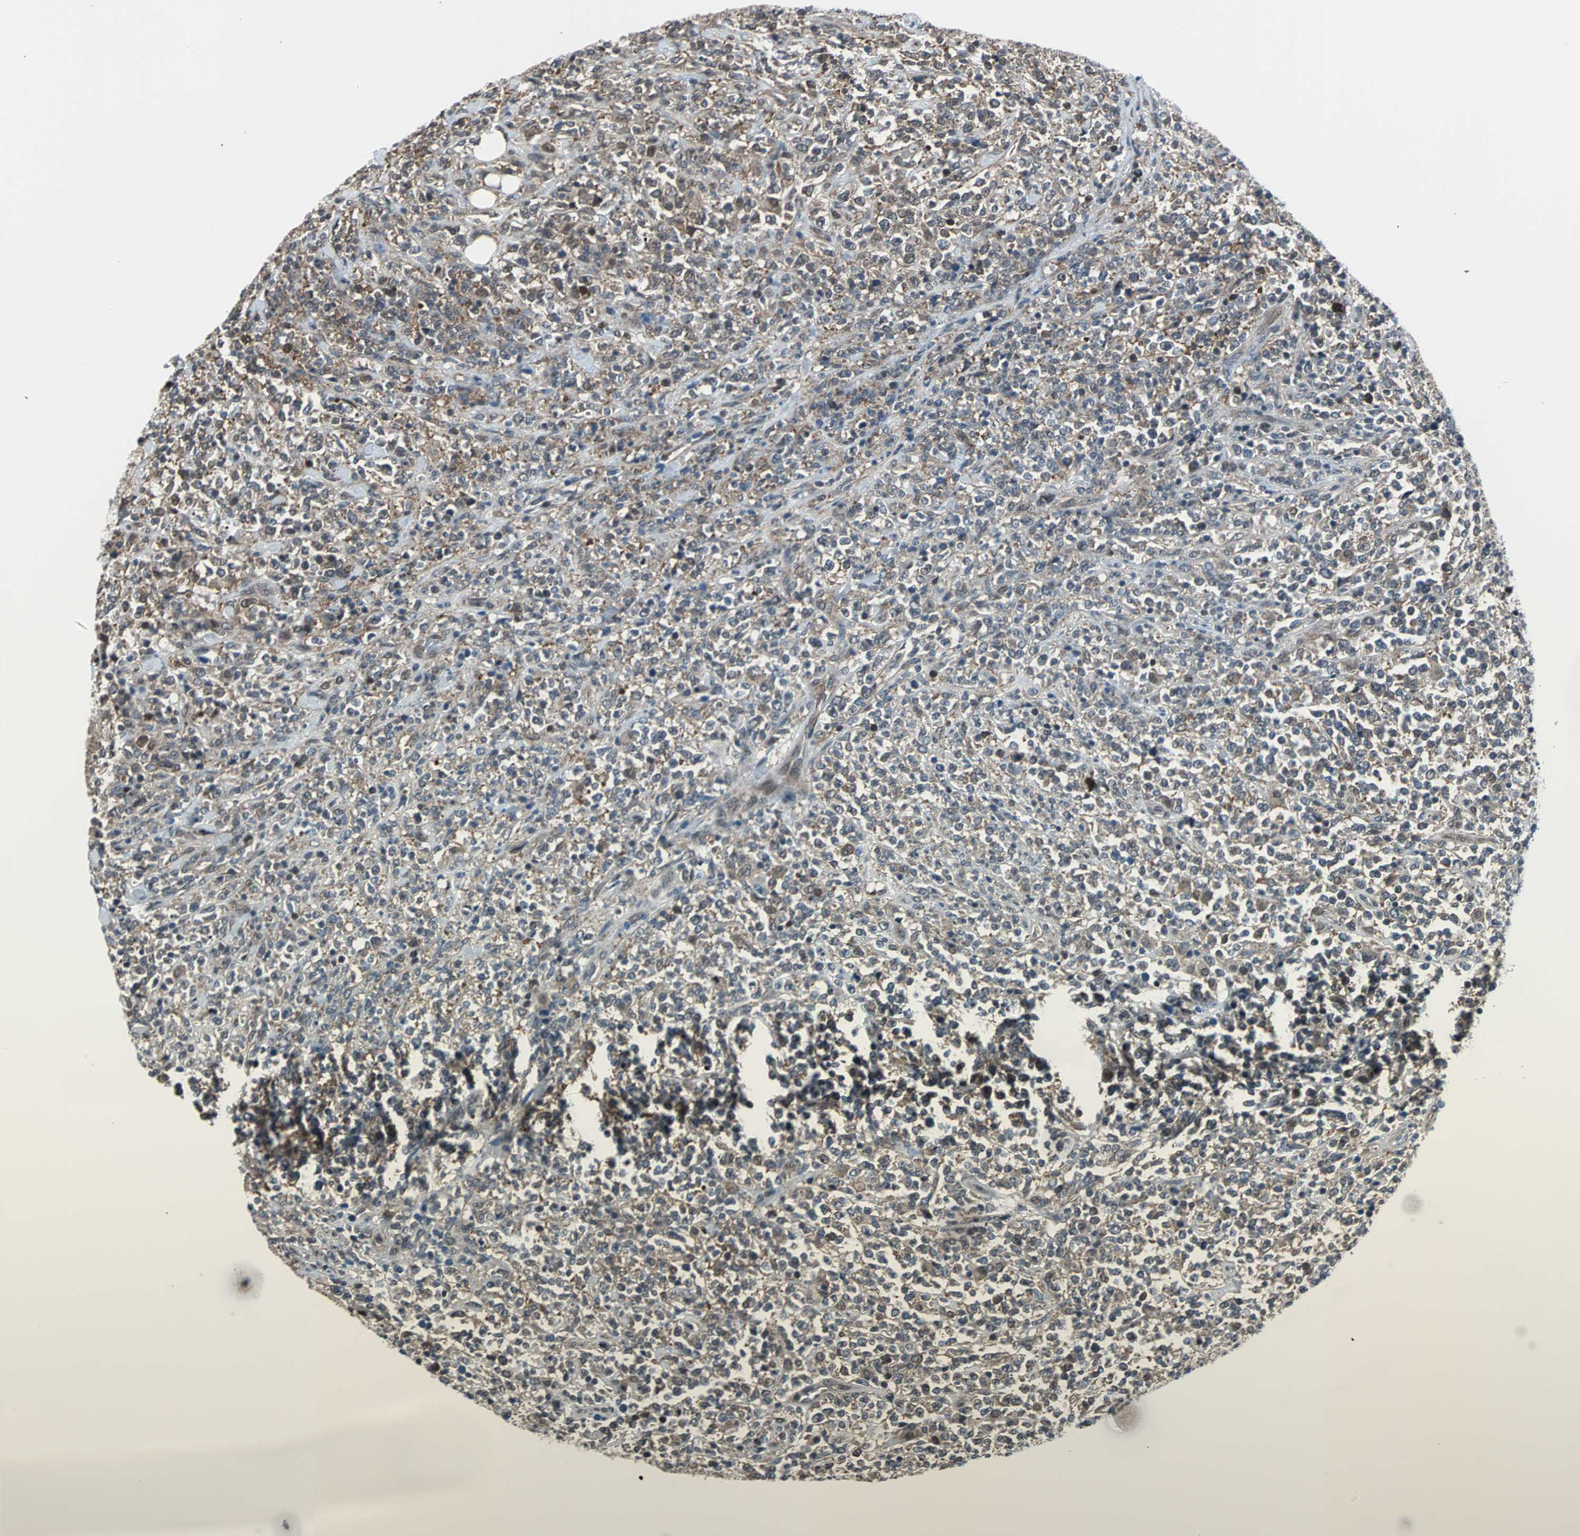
{"staining": {"intensity": "weak", "quantity": ">75%", "location": "cytoplasmic/membranous"}, "tissue": "lymphoma", "cell_type": "Tumor cells", "image_type": "cancer", "snomed": [{"axis": "morphology", "description": "Malignant lymphoma, non-Hodgkin's type, High grade"}, {"axis": "topography", "description": "Soft tissue"}], "caption": "An immunohistochemistry (IHC) image of neoplastic tissue is shown. Protein staining in brown shows weak cytoplasmic/membranous positivity in lymphoma within tumor cells.", "gene": "VCP", "patient": {"sex": "male", "age": 18}}